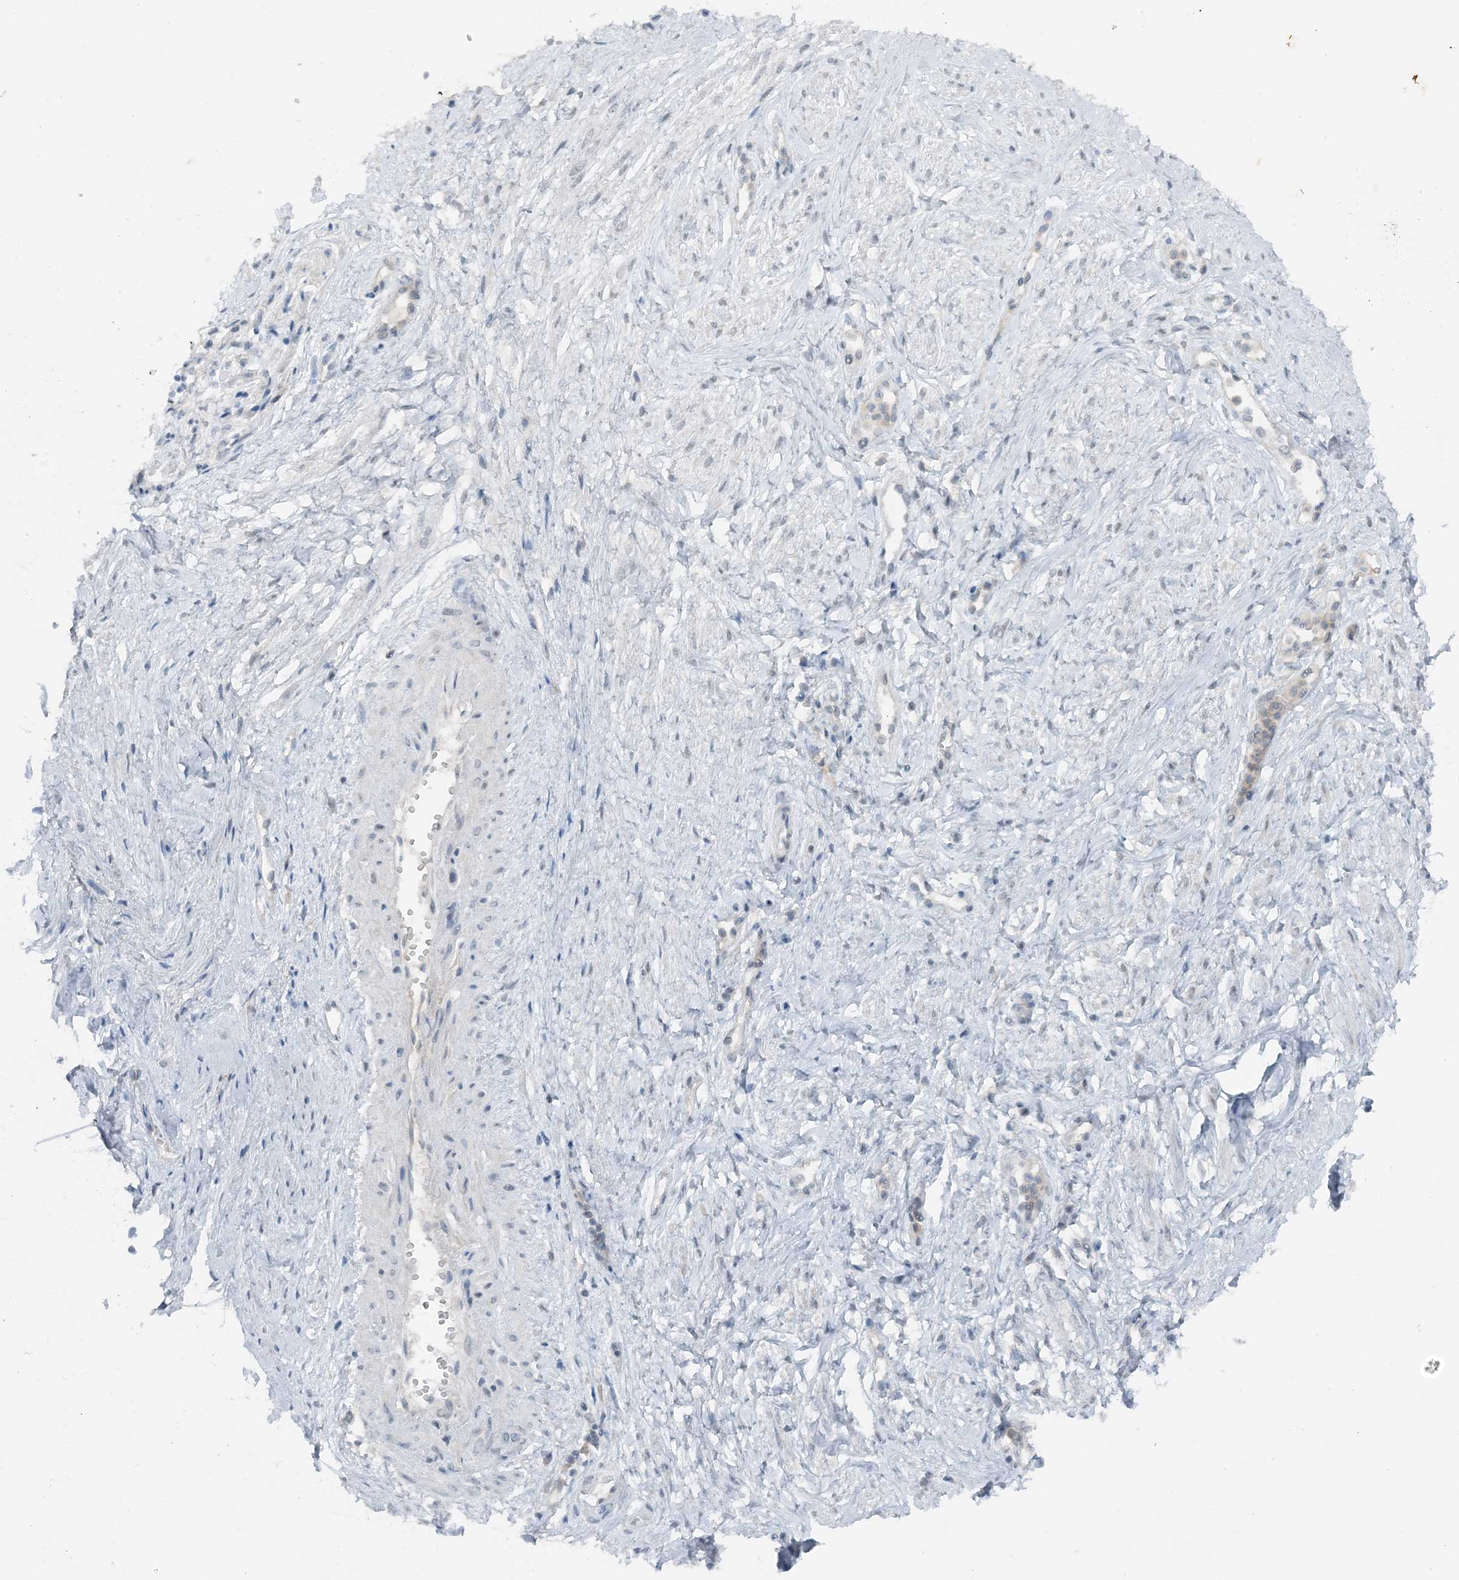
{"staining": {"intensity": "negative", "quantity": "none", "location": "none"}, "tissue": "cervical cancer", "cell_type": "Tumor cells", "image_type": "cancer", "snomed": [{"axis": "morphology", "description": "Squamous cell carcinoma, NOS"}, {"axis": "topography", "description": "Cervix"}], "caption": "Tumor cells show no significant protein positivity in cervical cancer (squamous cell carcinoma). Nuclei are stained in blue.", "gene": "ATP11A", "patient": {"sex": "female", "age": 34}}